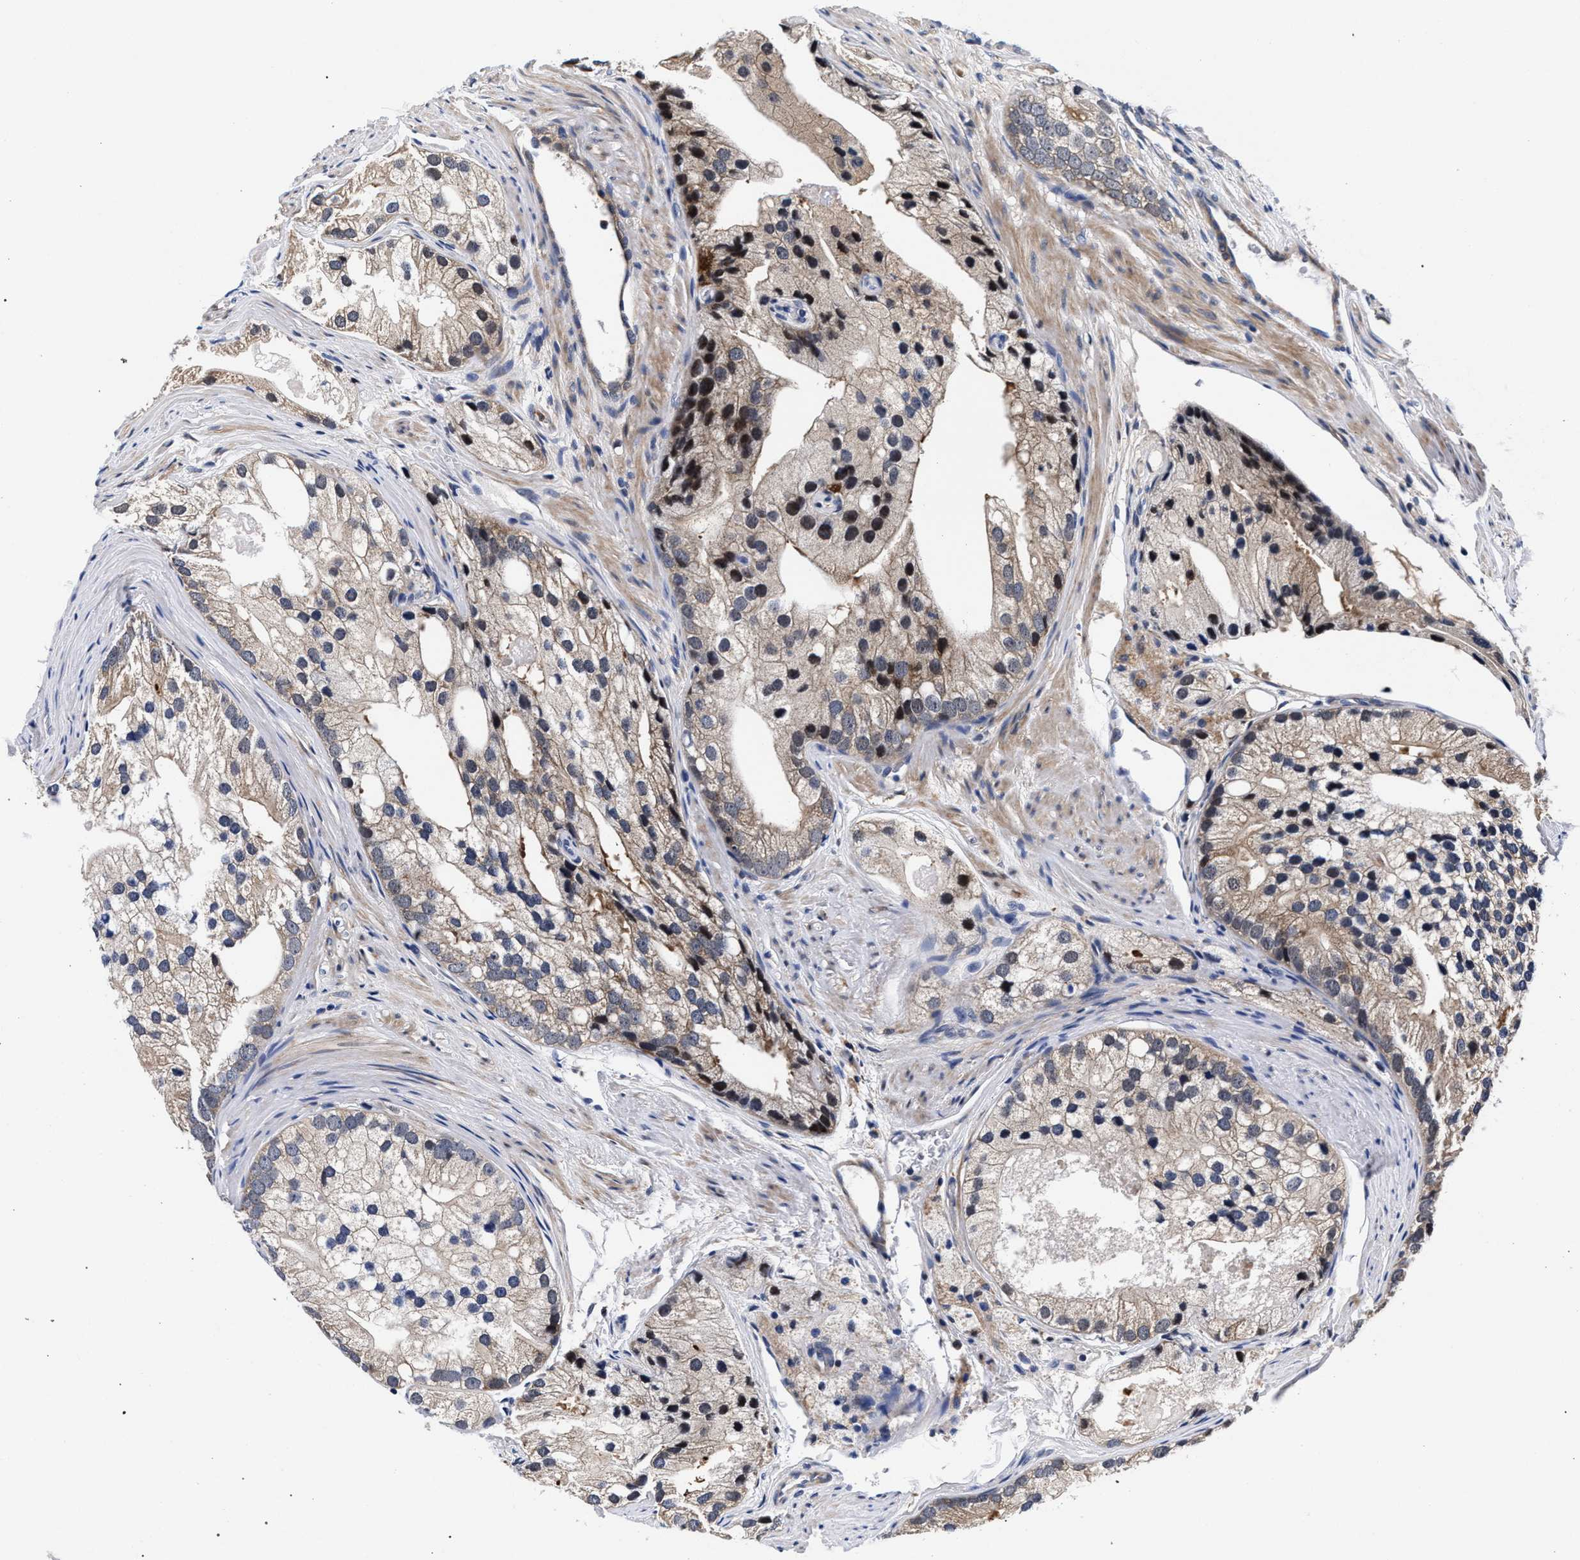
{"staining": {"intensity": "weak", "quantity": "25%-75%", "location": "cytoplasmic/membranous,nuclear"}, "tissue": "prostate cancer", "cell_type": "Tumor cells", "image_type": "cancer", "snomed": [{"axis": "morphology", "description": "Adenocarcinoma, Low grade"}, {"axis": "topography", "description": "Prostate"}], "caption": "Immunohistochemical staining of prostate cancer shows low levels of weak cytoplasmic/membranous and nuclear protein staining in about 25%-75% of tumor cells.", "gene": "ZNF462", "patient": {"sex": "male", "age": 69}}